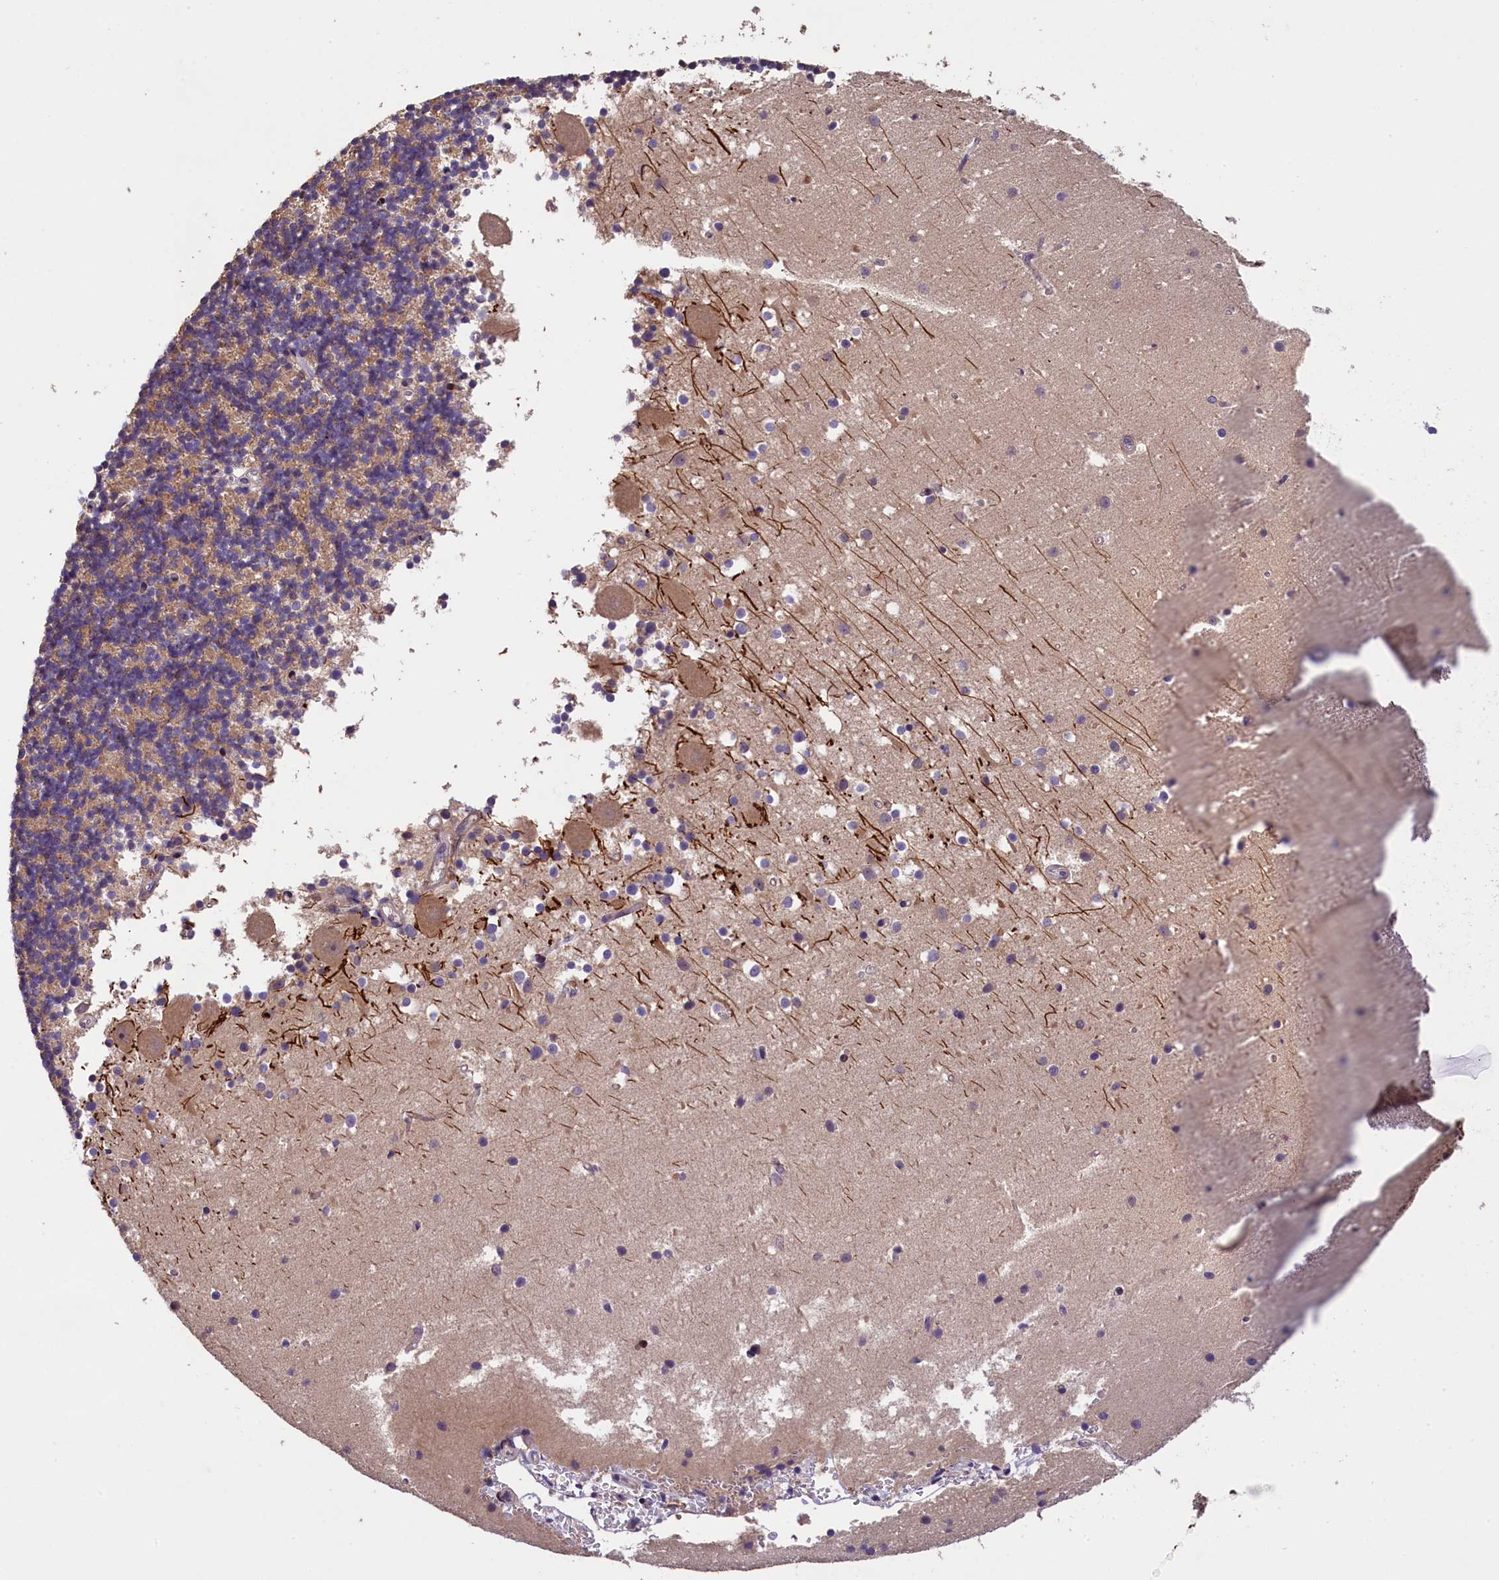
{"staining": {"intensity": "weak", "quantity": "25%-75%", "location": "cytoplasmic/membranous"}, "tissue": "cerebellum", "cell_type": "Cells in granular layer", "image_type": "normal", "snomed": [{"axis": "morphology", "description": "Normal tissue, NOS"}, {"axis": "topography", "description": "Cerebellum"}], "caption": "Weak cytoplasmic/membranous positivity is seen in about 25%-75% of cells in granular layer in unremarkable cerebellum. The protein of interest is stained brown, and the nuclei are stained in blue (DAB IHC with brightfield microscopy, high magnification).", "gene": "PHAF1", "patient": {"sex": "male", "age": 54}}